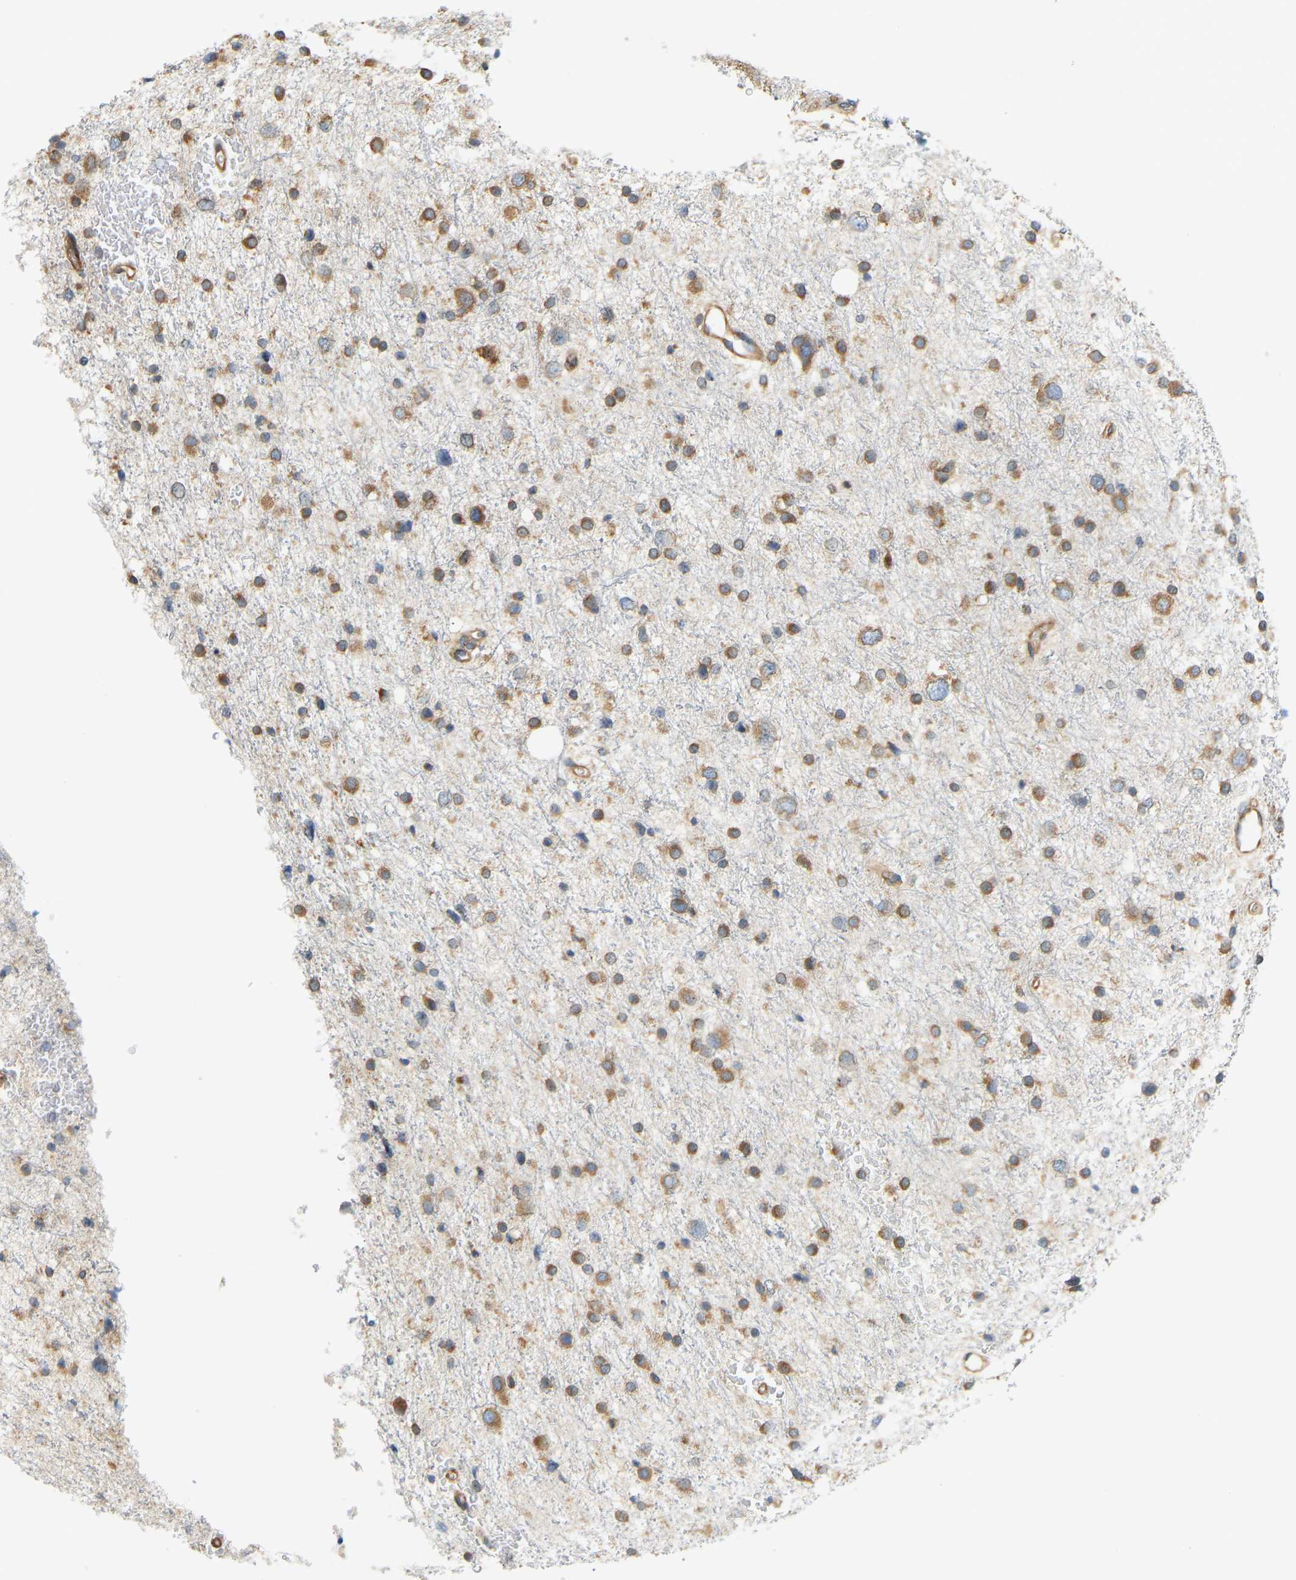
{"staining": {"intensity": "moderate", "quantity": ">75%", "location": "cytoplasmic/membranous"}, "tissue": "glioma", "cell_type": "Tumor cells", "image_type": "cancer", "snomed": [{"axis": "morphology", "description": "Glioma, malignant, Low grade"}, {"axis": "topography", "description": "Brain"}], "caption": "A brown stain shows moderate cytoplasmic/membranous expression of a protein in glioma tumor cells. The protein of interest is stained brown, and the nuclei are stained in blue (DAB IHC with brightfield microscopy, high magnification).", "gene": "RPS6KB2", "patient": {"sex": "female", "age": 37}}